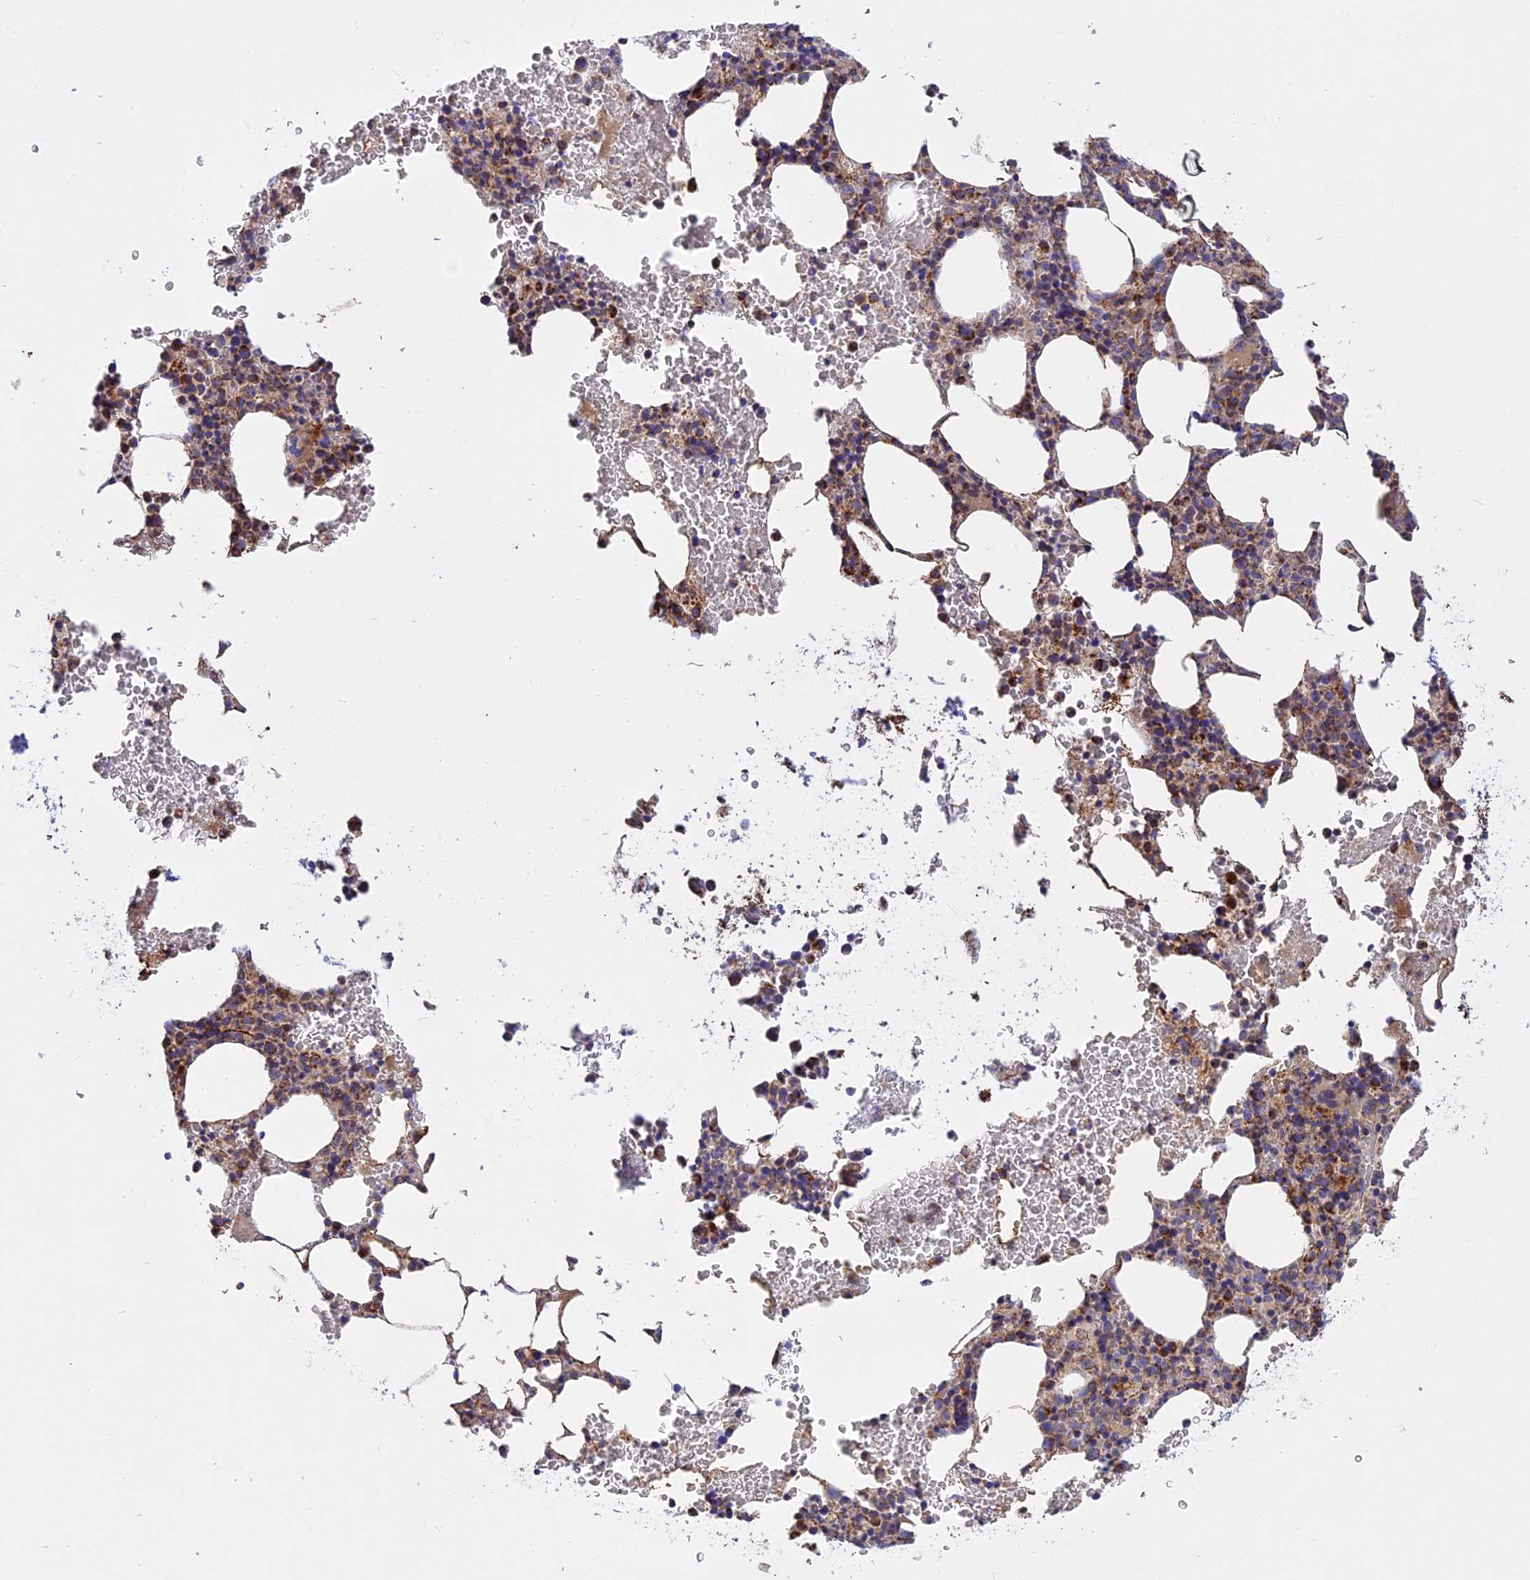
{"staining": {"intensity": "strong", "quantity": "<25%", "location": "cytoplasmic/membranous"}, "tissue": "bone marrow", "cell_type": "Hematopoietic cells", "image_type": "normal", "snomed": [{"axis": "morphology", "description": "Normal tissue, NOS"}, {"axis": "morphology", "description": "Inflammation, NOS"}, {"axis": "topography", "description": "Bone marrow"}], "caption": "Immunohistochemistry (IHC) histopathology image of benign human bone marrow stained for a protein (brown), which exhibits medium levels of strong cytoplasmic/membranous positivity in about <25% of hematopoietic cells.", "gene": "UQCRB", "patient": {"sex": "female", "age": 78}}